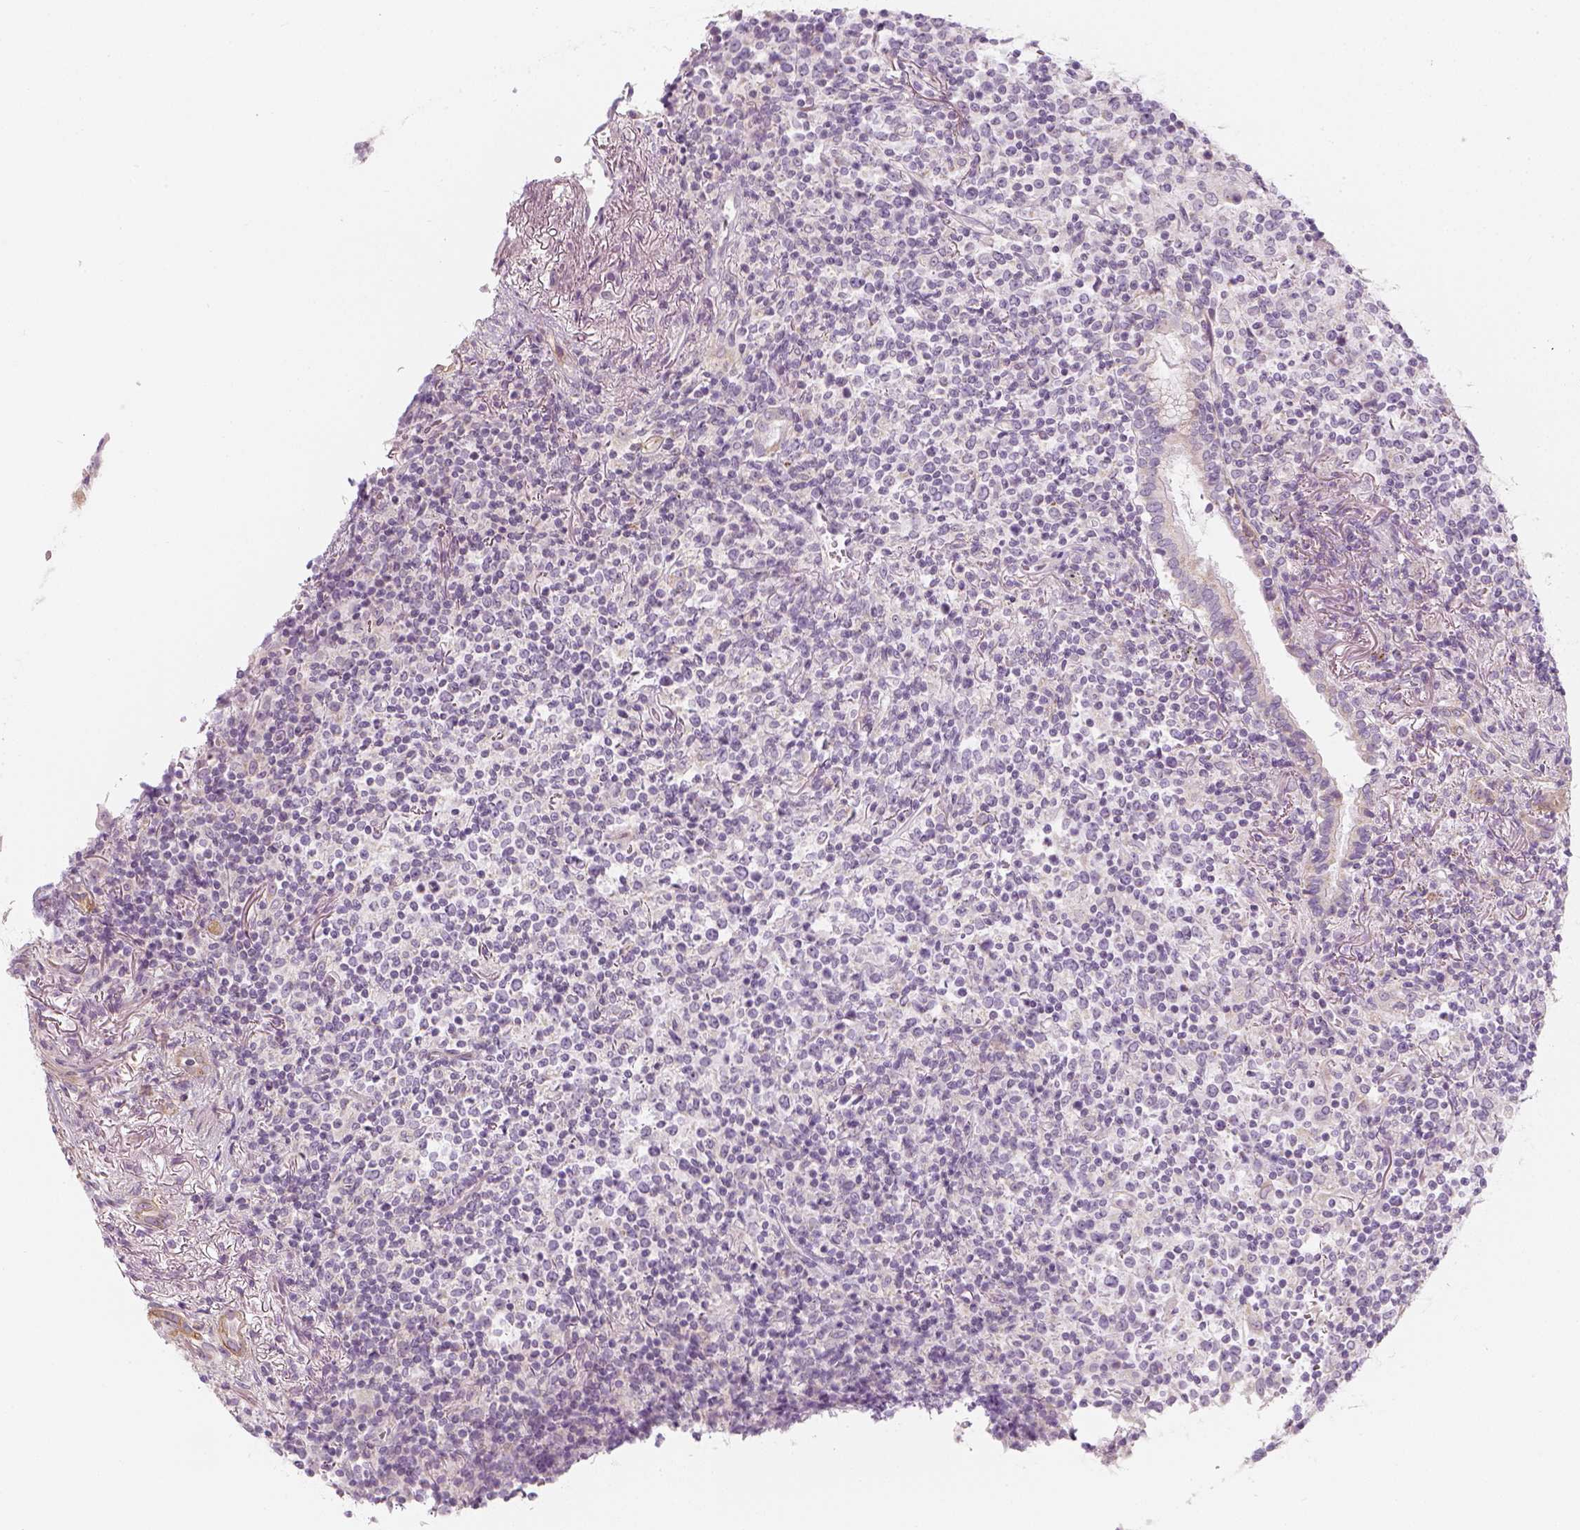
{"staining": {"intensity": "negative", "quantity": "none", "location": "none"}, "tissue": "lymphoma", "cell_type": "Tumor cells", "image_type": "cancer", "snomed": [{"axis": "morphology", "description": "Malignant lymphoma, non-Hodgkin's type, High grade"}, {"axis": "topography", "description": "Lung"}], "caption": "This is an IHC histopathology image of human high-grade malignant lymphoma, non-Hodgkin's type. There is no staining in tumor cells.", "gene": "PRAME", "patient": {"sex": "male", "age": 79}}